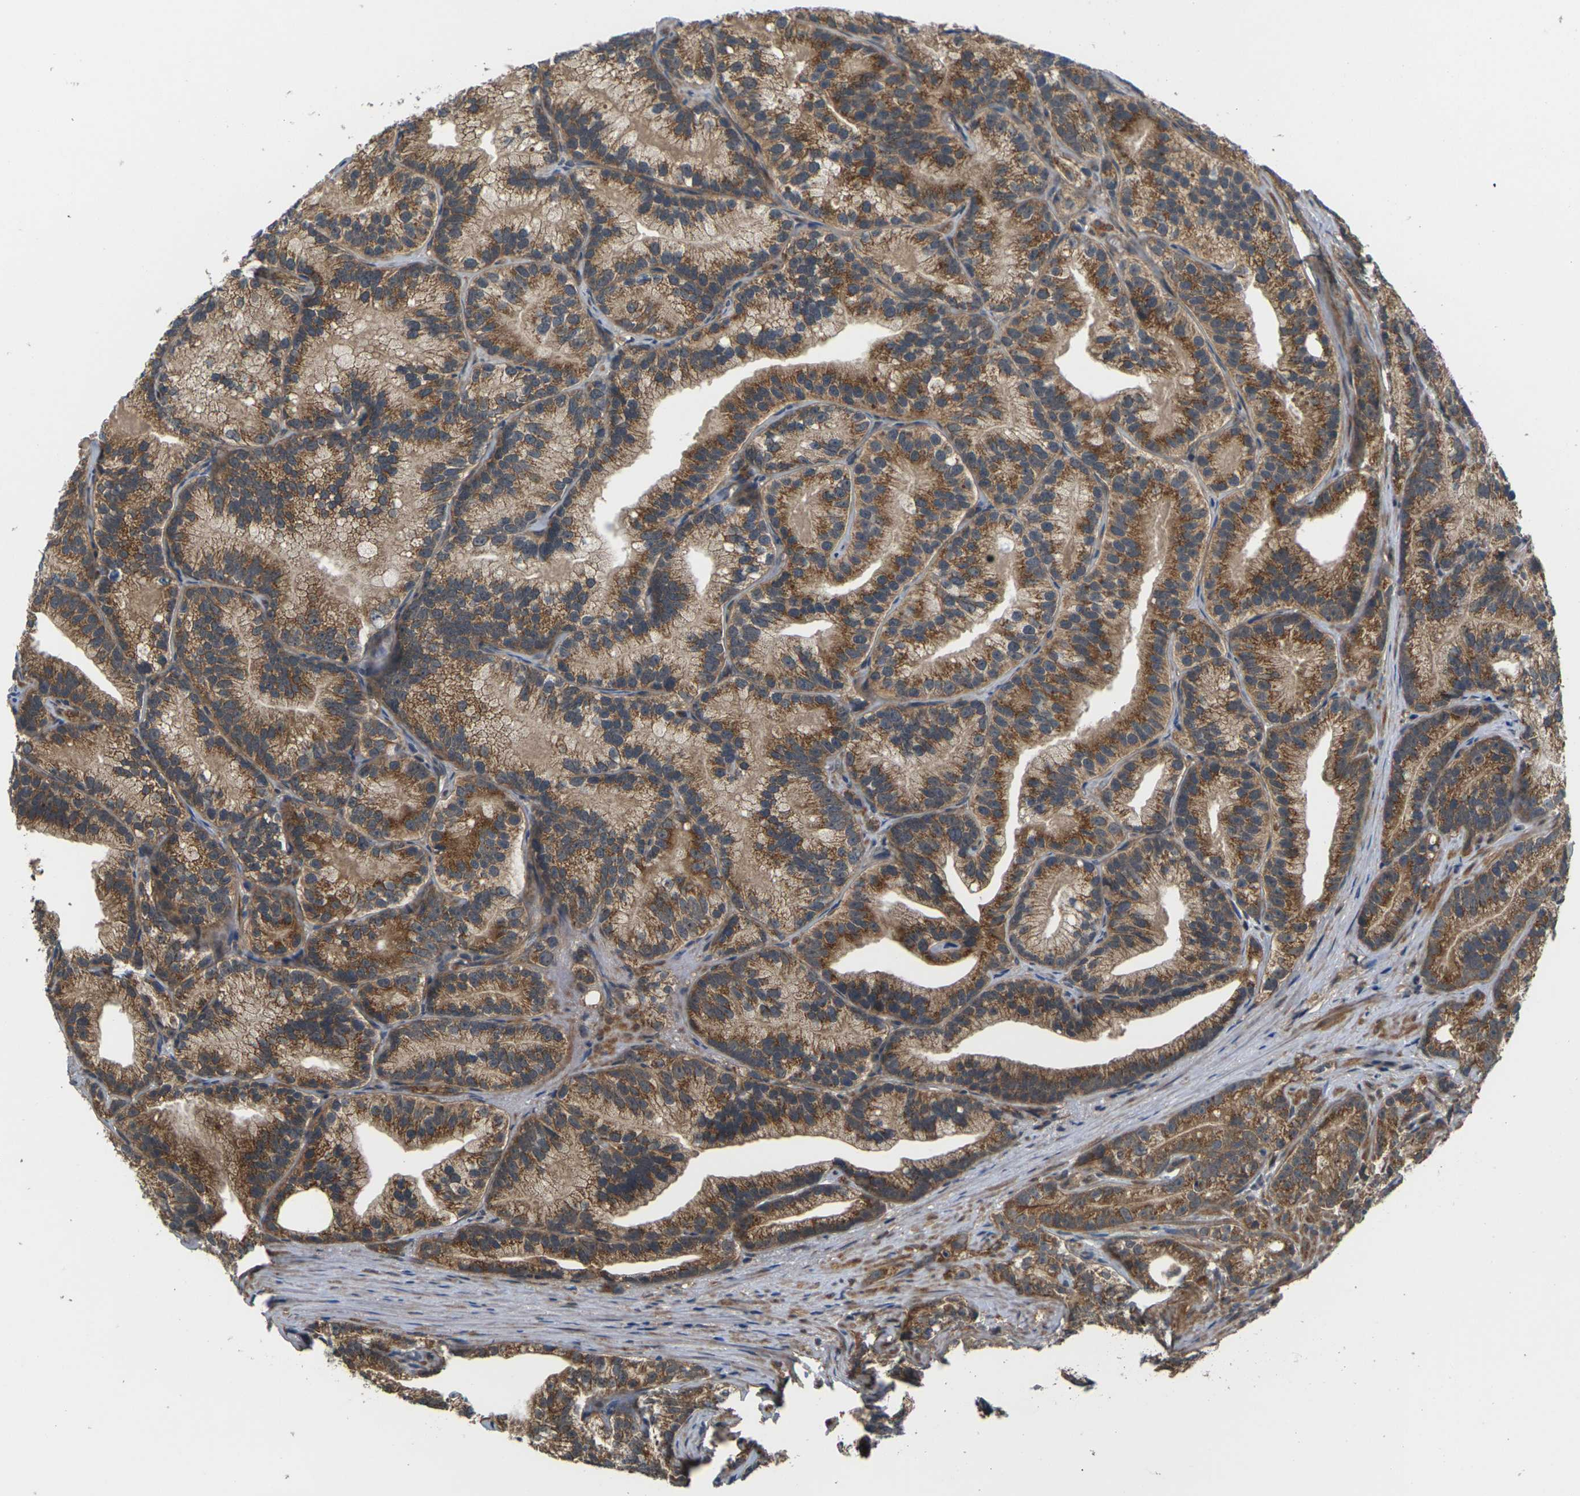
{"staining": {"intensity": "moderate", "quantity": ">75%", "location": "cytoplasmic/membranous"}, "tissue": "prostate cancer", "cell_type": "Tumor cells", "image_type": "cancer", "snomed": [{"axis": "morphology", "description": "Adenocarcinoma, Low grade"}, {"axis": "topography", "description": "Prostate"}], "caption": "IHC image of prostate cancer (adenocarcinoma (low-grade)) stained for a protein (brown), which displays medium levels of moderate cytoplasmic/membranous staining in approximately >75% of tumor cells.", "gene": "NRAS", "patient": {"sex": "male", "age": 89}}